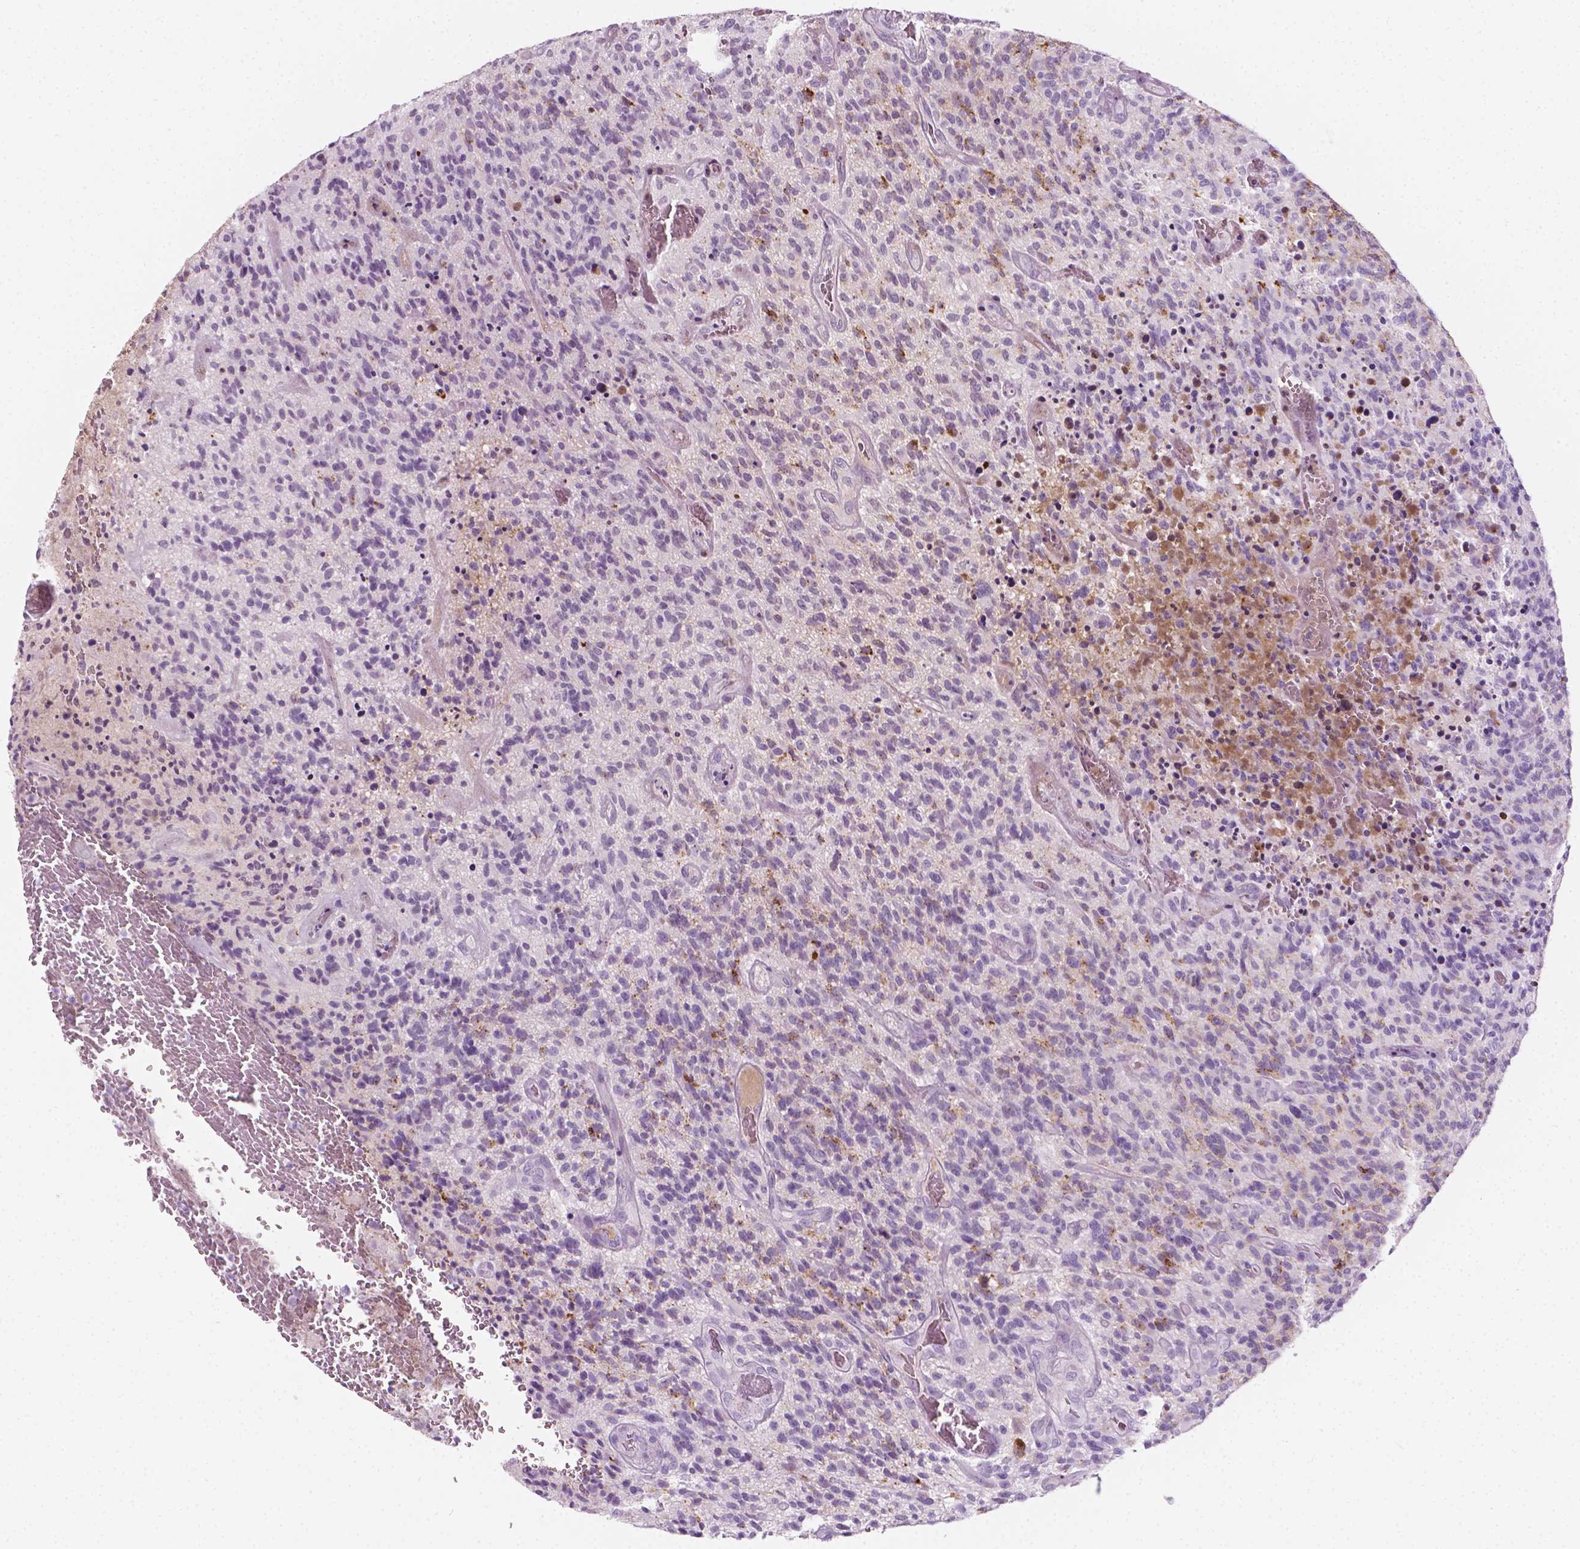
{"staining": {"intensity": "negative", "quantity": "none", "location": "none"}, "tissue": "glioma", "cell_type": "Tumor cells", "image_type": "cancer", "snomed": [{"axis": "morphology", "description": "Glioma, malignant, High grade"}, {"axis": "topography", "description": "Brain"}], "caption": "This photomicrograph is of glioma stained with IHC to label a protein in brown with the nuclei are counter-stained blue. There is no staining in tumor cells.", "gene": "SCG3", "patient": {"sex": "male", "age": 76}}